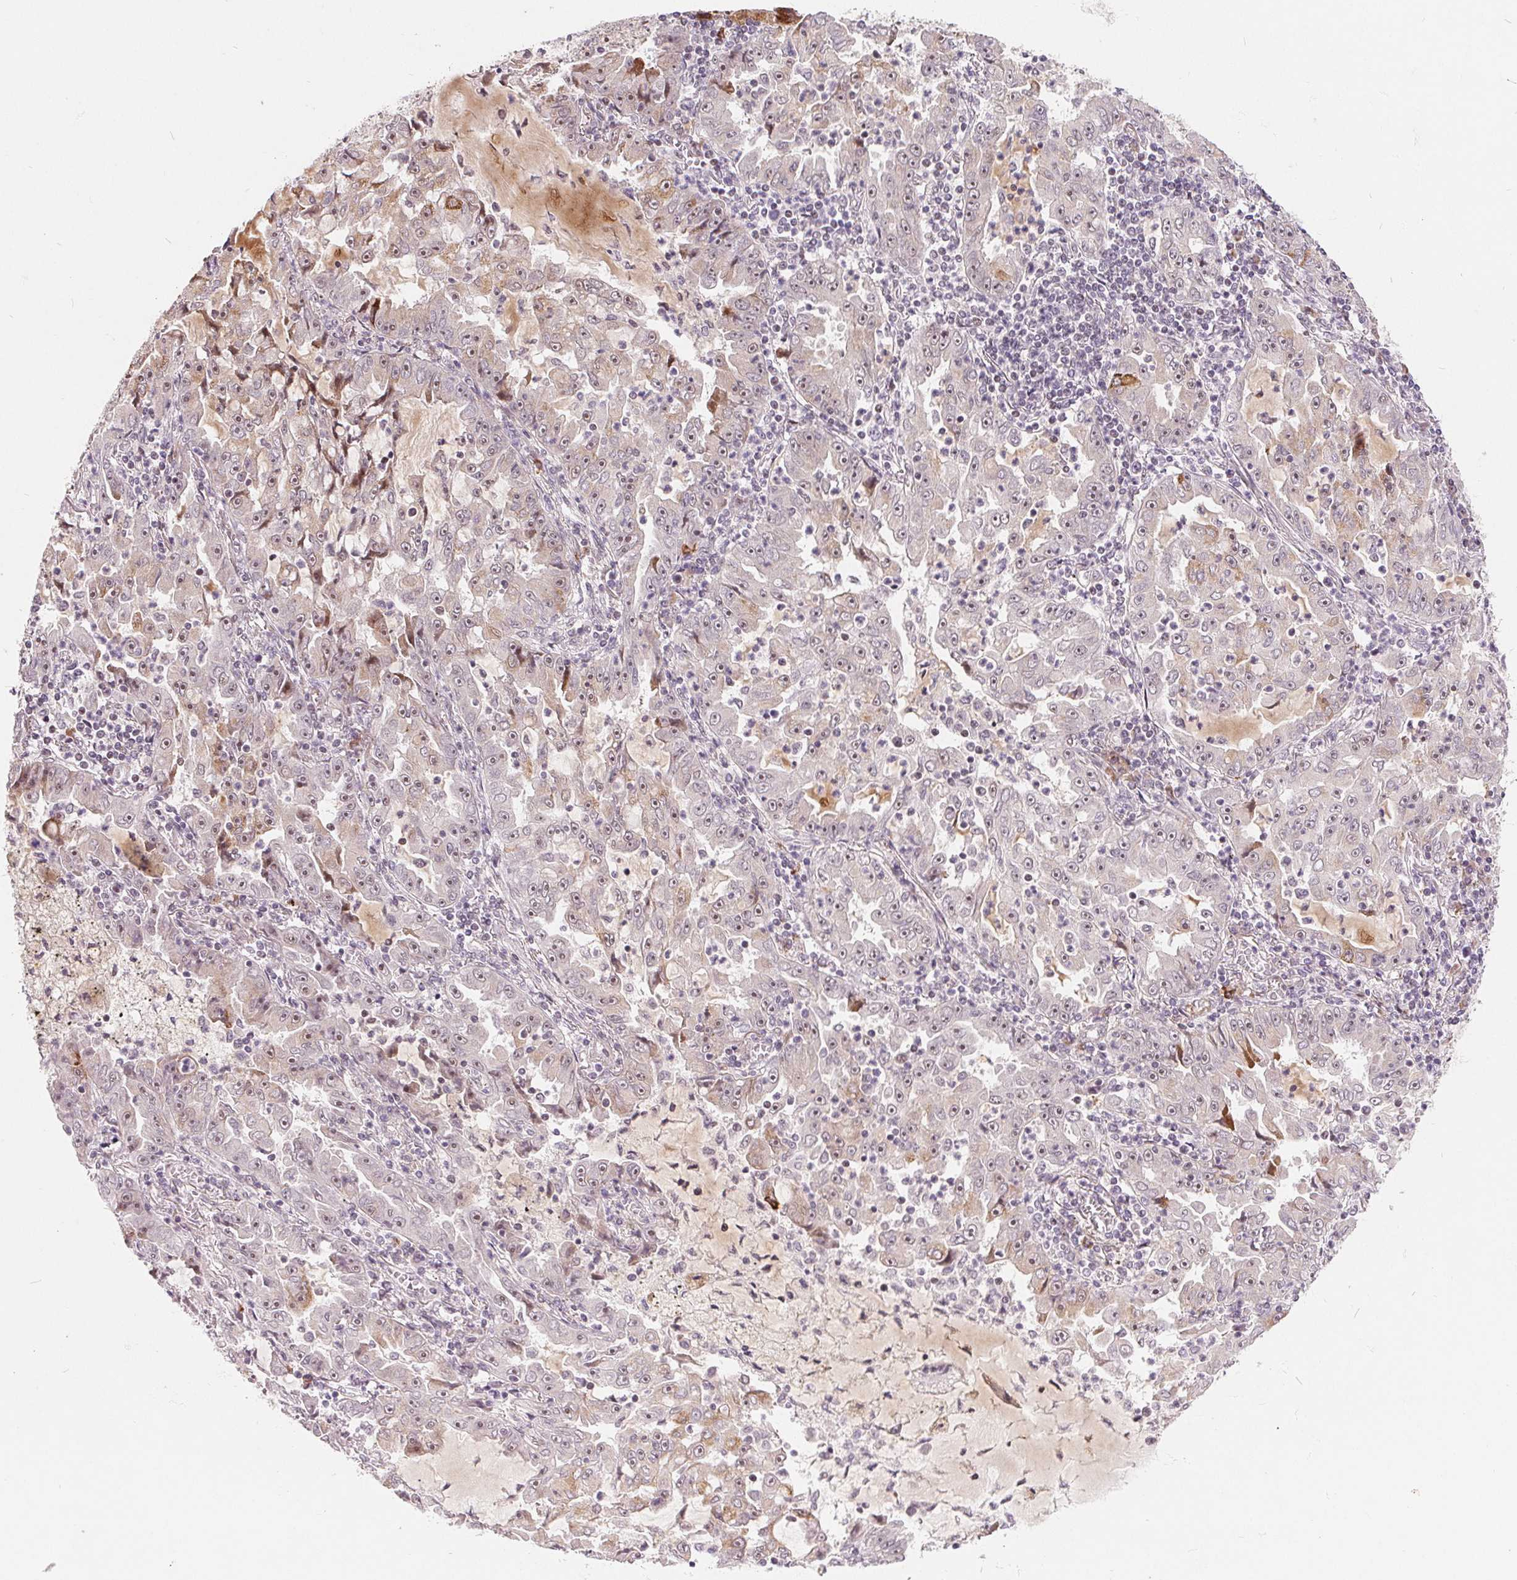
{"staining": {"intensity": "moderate", "quantity": "25%-75%", "location": "cytoplasmic/membranous,nuclear"}, "tissue": "lung cancer", "cell_type": "Tumor cells", "image_type": "cancer", "snomed": [{"axis": "morphology", "description": "Adenocarcinoma, NOS"}, {"axis": "topography", "description": "Lung"}], "caption": "Tumor cells show medium levels of moderate cytoplasmic/membranous and nuclear positivity in approximately 25%-75% of cells in human lung cancer.", "gene": "NRG2", "patient": {"sex": "female", "age": 52}}